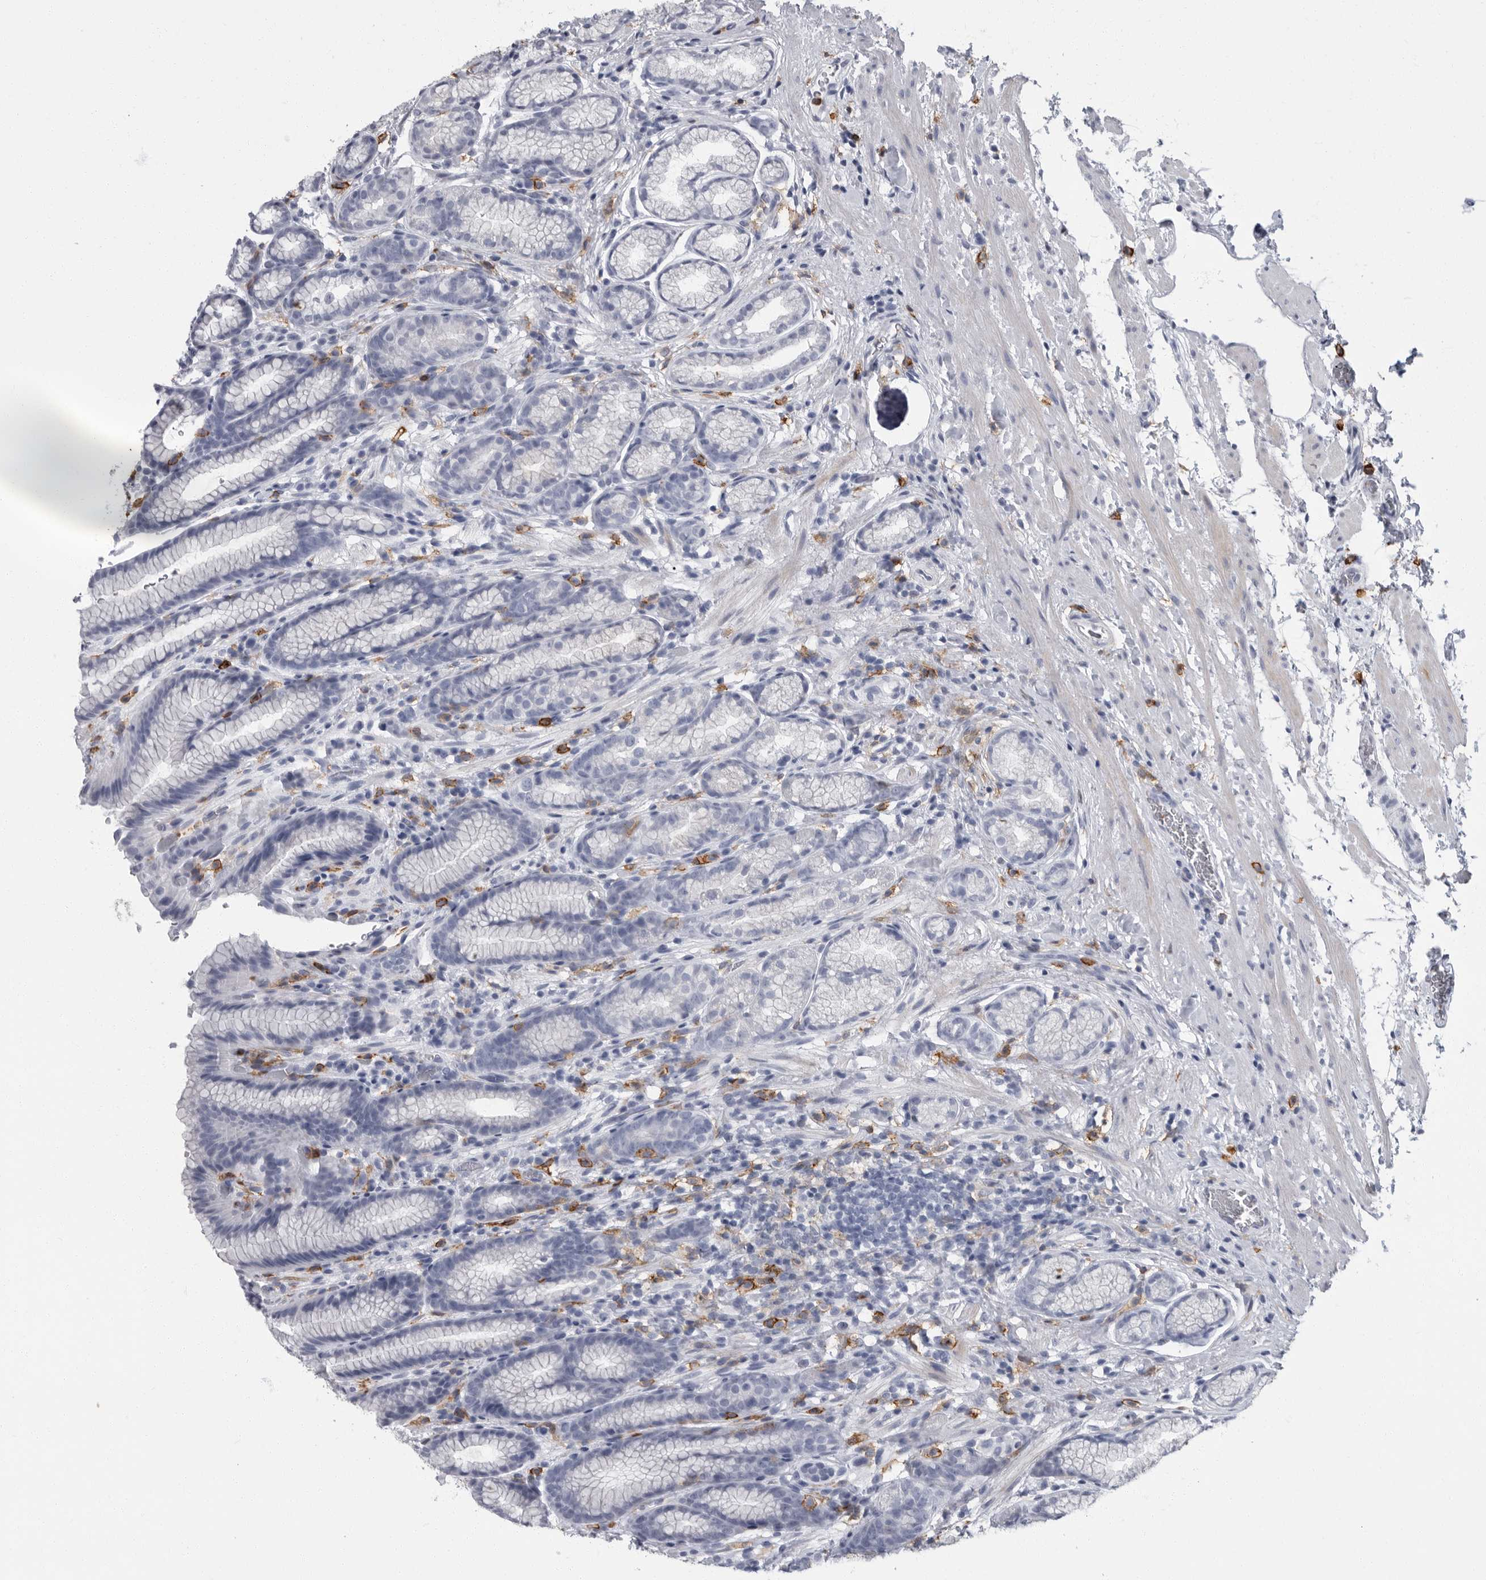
{"staining": {"intensity": "negative", "quantity": "none", "location": "none"}, "tissue": "stomach", "cell_type": "Glandular cells", "image_type": "normal", "snomed": [{"axis": "morphology", "description": "Normal tissue, NOS"}, {"axis": "topography", "description": "Stomach"}], "caption": "Glandular cells show no significant protein positivity in benign stomach. Nuclei are stained in blue.", "gene": "FCER1G", "patient": {"sex": "male", "age": 42}}